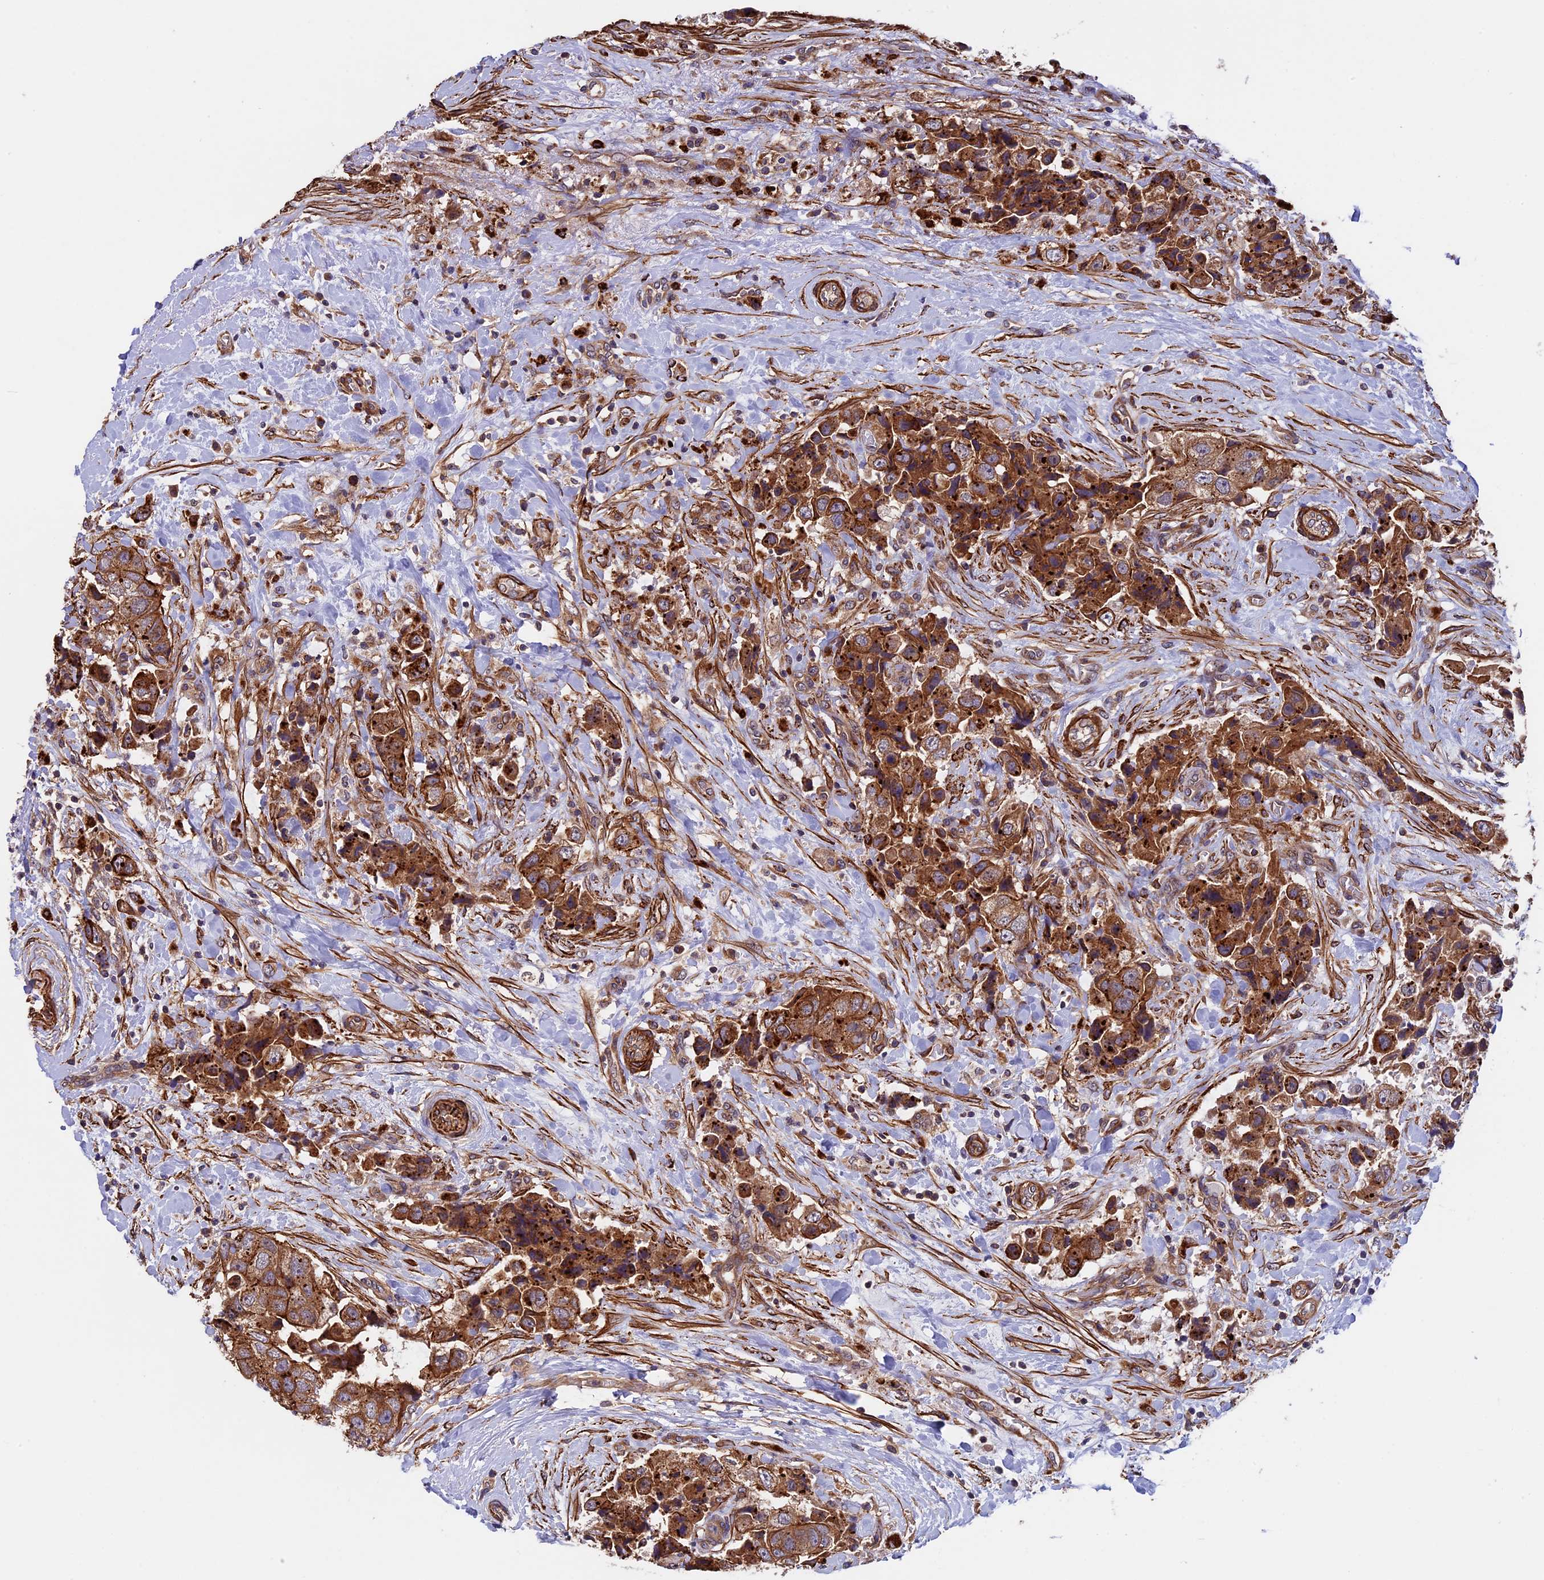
{"staining": {"intensity": "moderate", "quantity": ">75%", "location": "cytoplasmic/membranous"}, "tissue": "breast cancer", "cell_type": "Tumor cells", "image_type": "cancer", "snomed": [{"axis": "morphology", "description": "Normal tissue, NOS"}, {"axis": "morphology", "description": "Duct carcinoma"}, {"axis": "topography", "description": "Breast"}], "caption": "High-magnification brightfield microscopy of breast cancer (infiltrating ductal carcinoma) stained with DAB (3,3'-diaminobenzidine) (brown) and counterstained with hematoxylin (blue). tumor cells exhibit moderate cytoplasmic/membranous expression is appreciated in approximately>75% of cells.", "gene": "SLC9A5", "patient": {"sex": "female", "age": 62}}